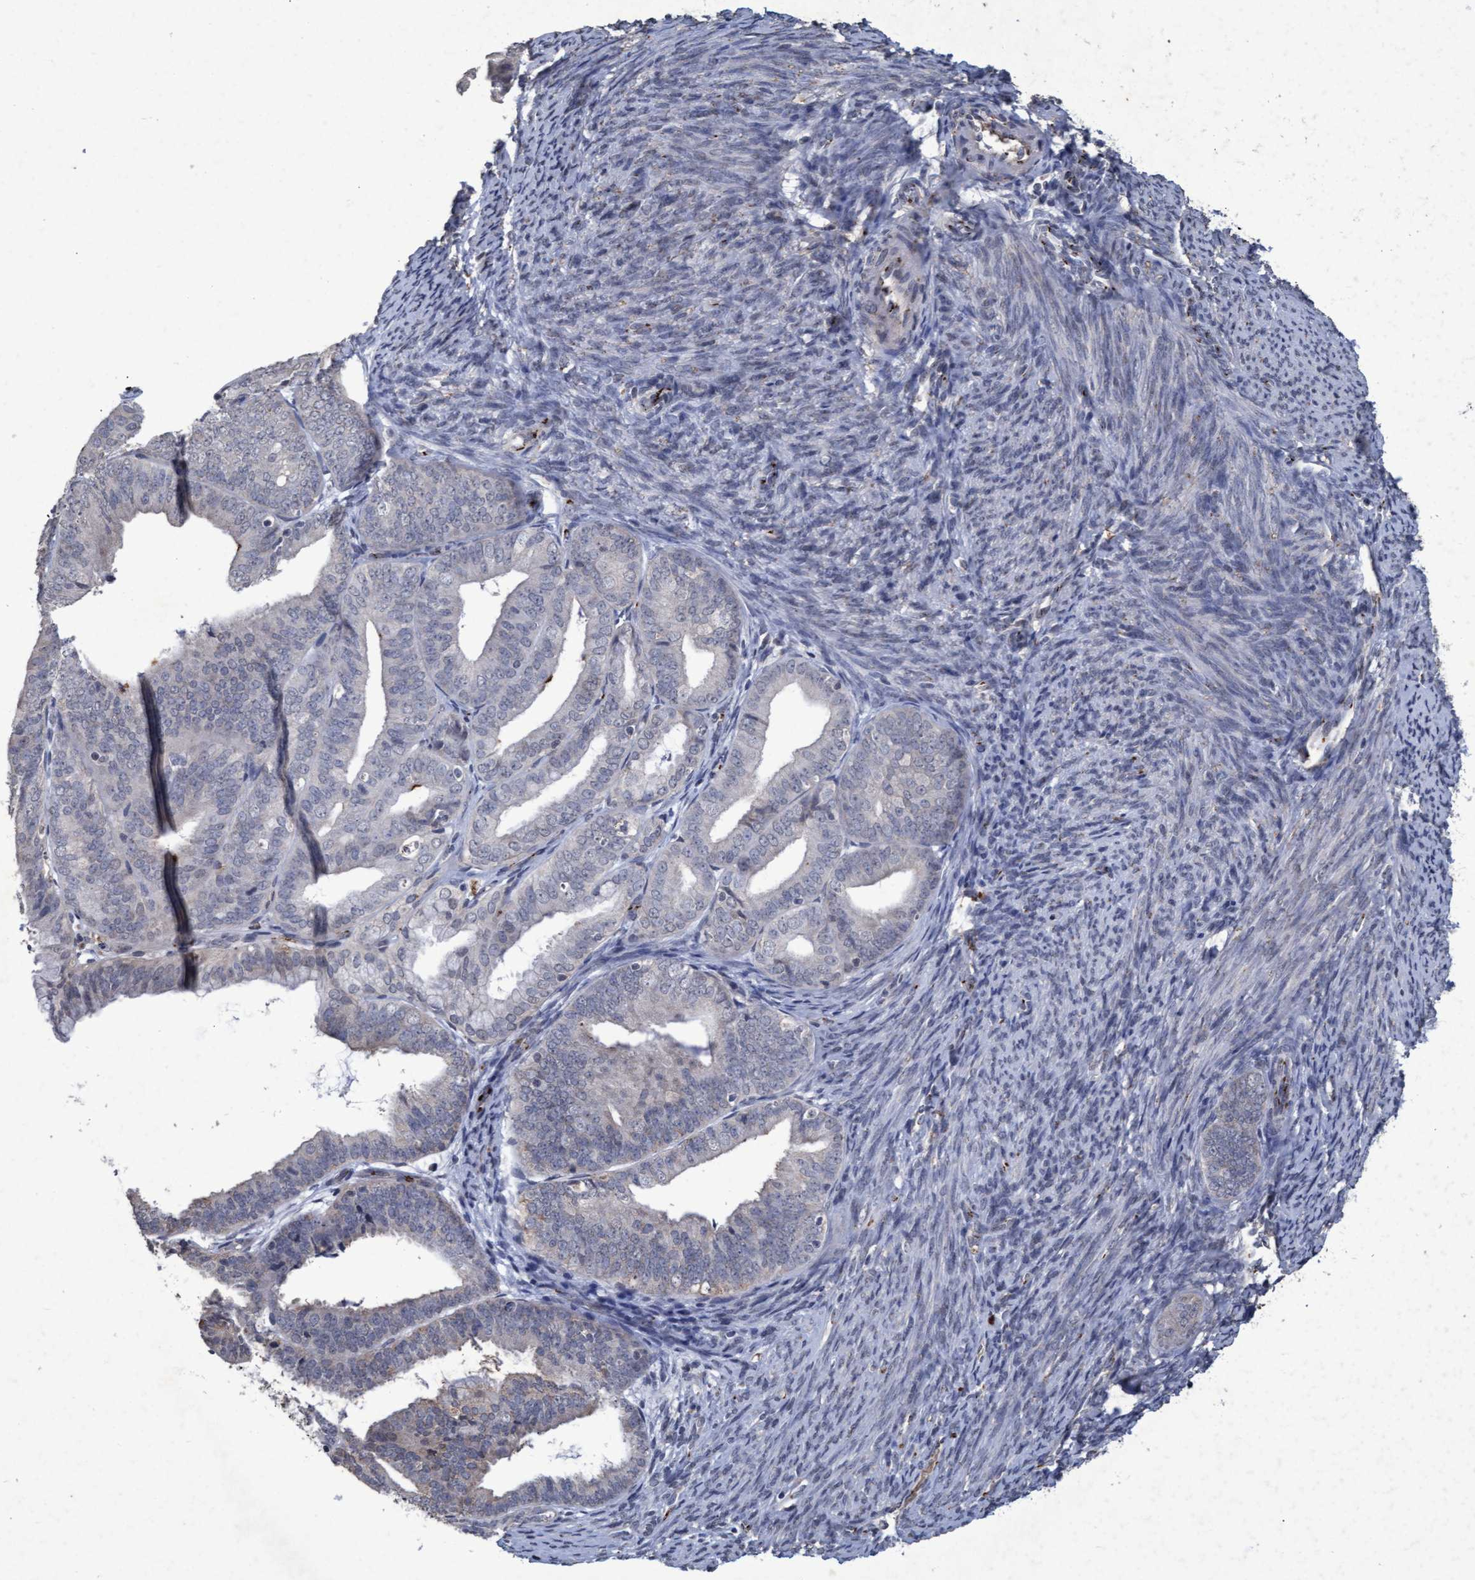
{"staining": {"intensity": "negative", "quantity": "none", "location": "none"}, "tissue": "endometrial cancer", "cell_type": "Tumor cells", "image_type": "cancer", "snomed": [{"axis": "morphology", "description": "Adenocarcinoma, NOS"}, {"axis": "topography", "description": "Endometrium"}], "caption": "Immunohistochemistry of endometrial adenocarcinoma reveals no staining in tumor cells.", "gene": "GALC", "patient": {"sex": "female", "age": 63}}